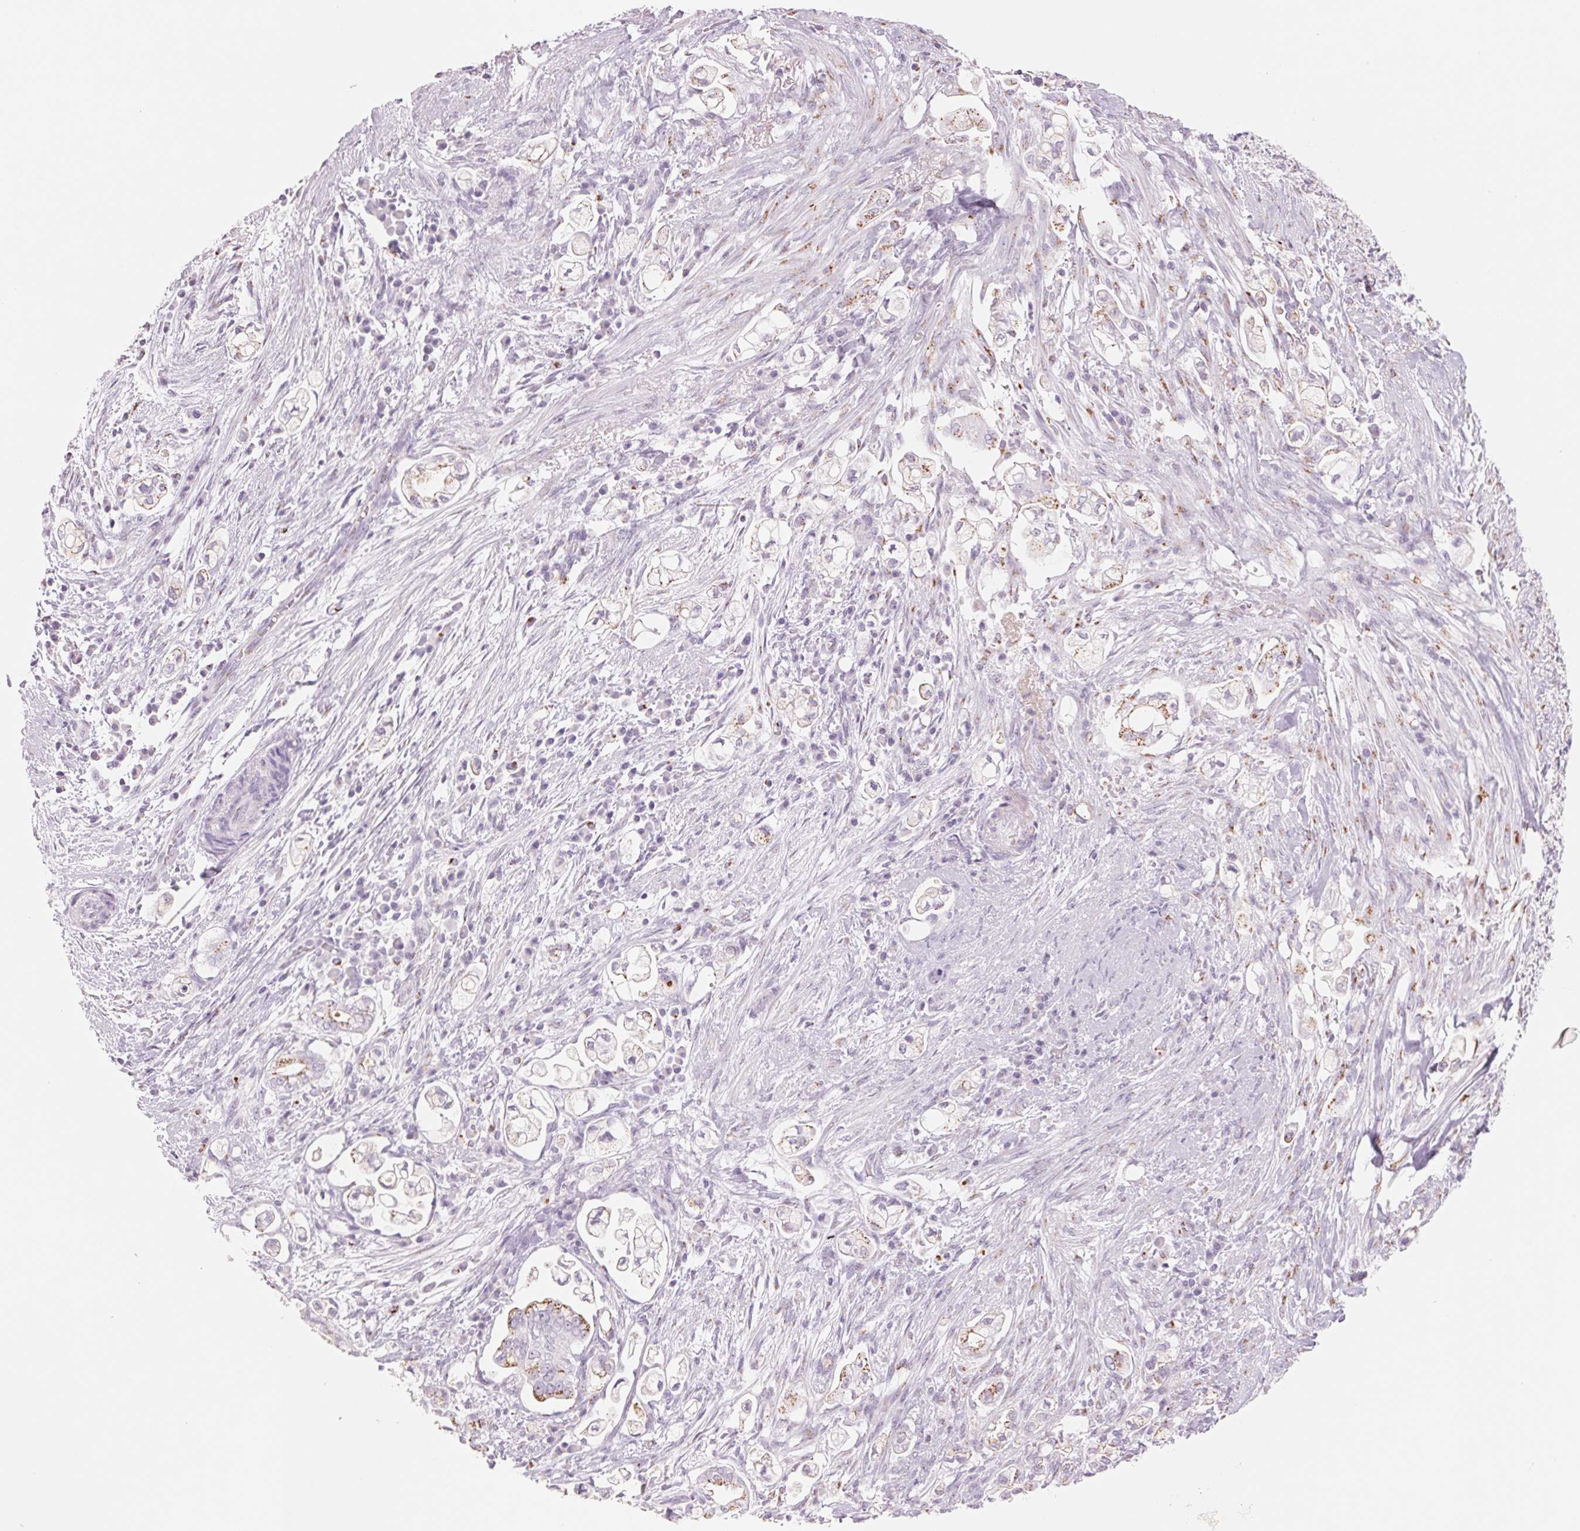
{"staining": {"intensity": "moderate", "quantity": ">75%", "location": "cytoplasmic/membranous"}, "tissue": "pancreatic cancer", "cell_type": "Tumor cells", "image_type": "cancer", "snomed": [{"axis": "morphology", "description": "Adenocarcinoma, NOS"}, {"axis": "topography", "description": "Pancreas"}], "caption": "This image demonstrates pancreatic adenocarcinoma stained with immunohistochemistry (IHC) to label a protein in brown. The cytoplasmic/membranous of tumor cells show moderate positivity for the protein. Nuclei are counter-stained blue.", "gene": "GALNT7", "patient": {"sex": "female", "age": 69}}